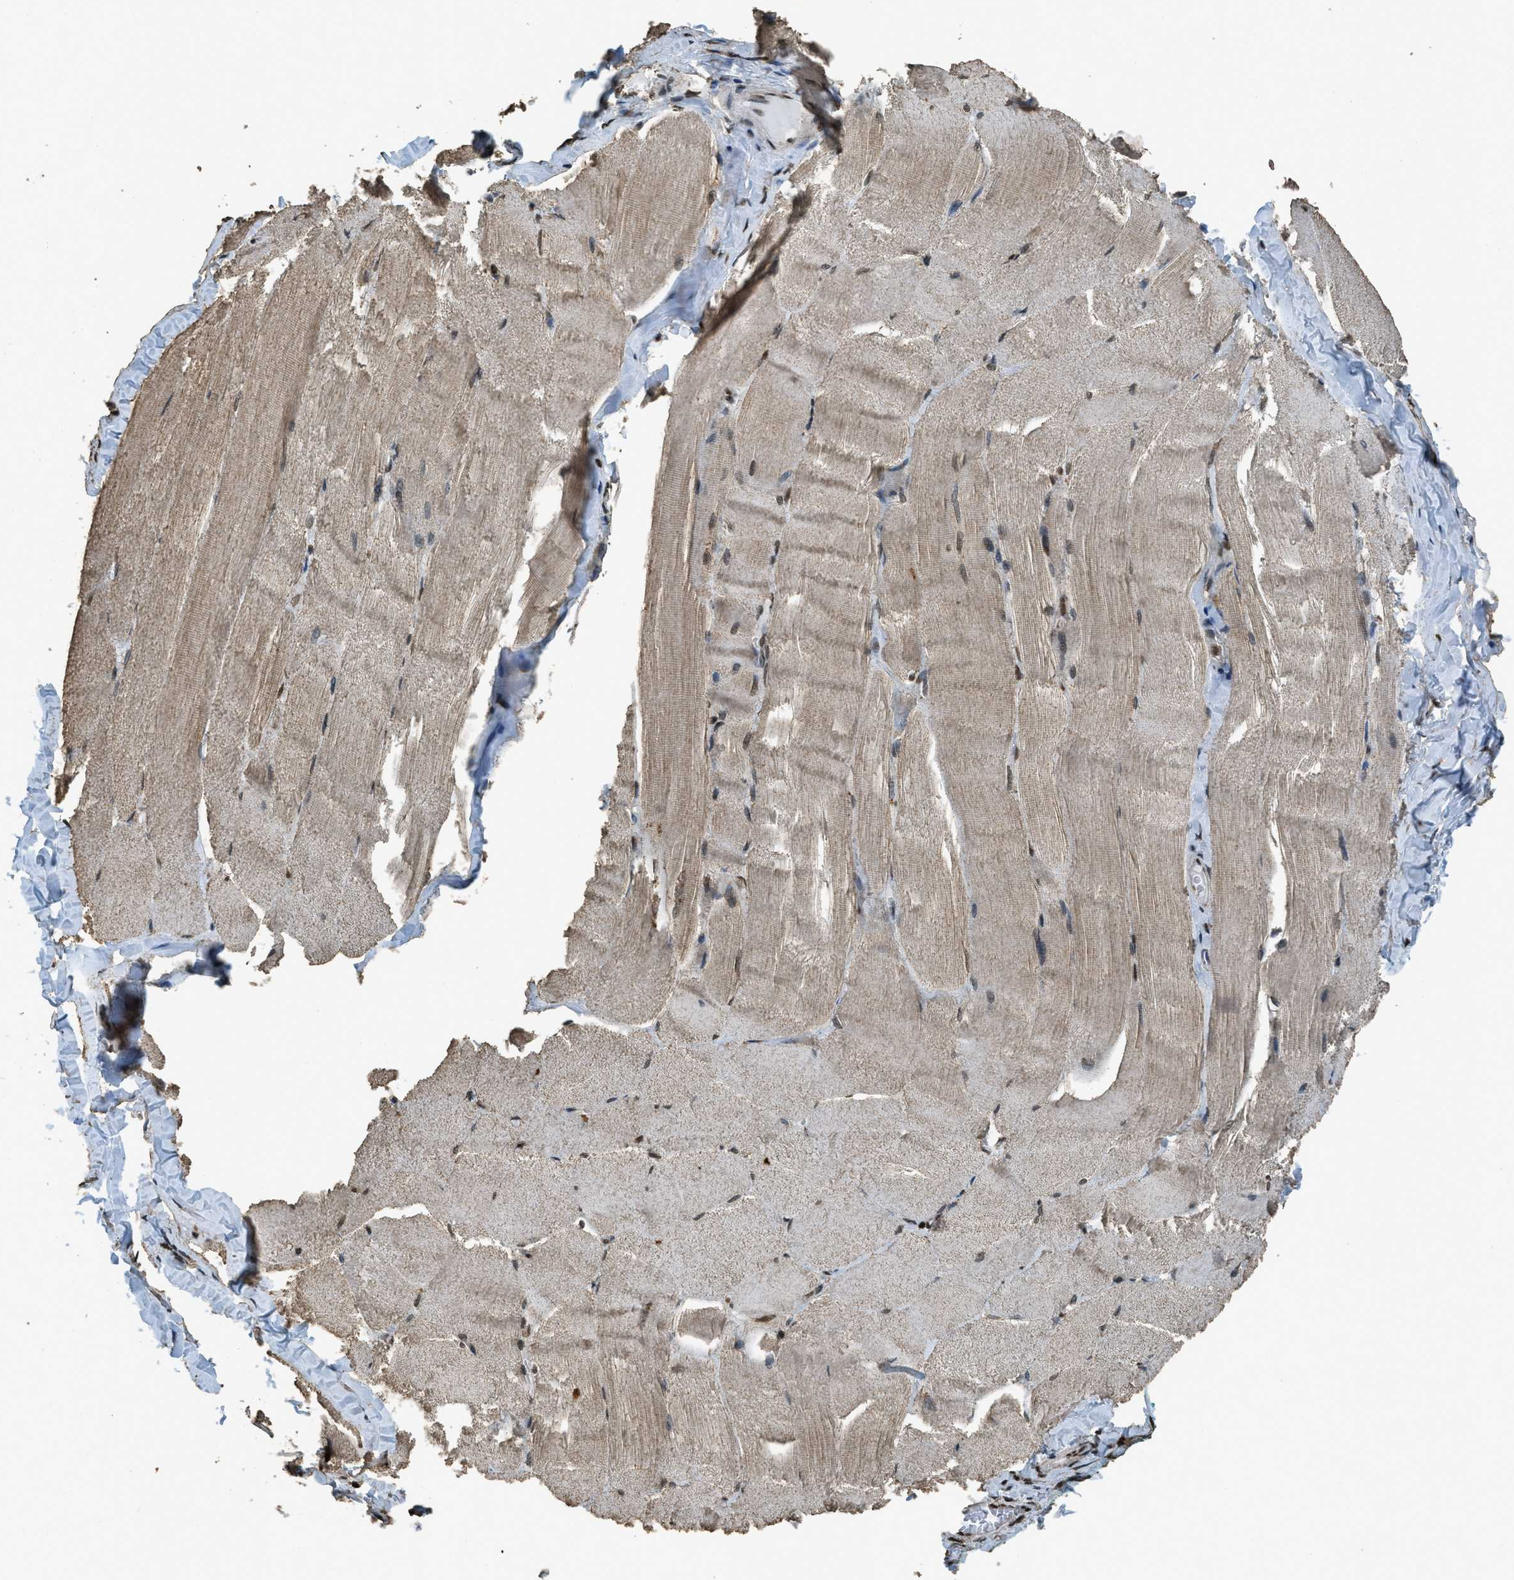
{"staining": {"intensity": "moderate", "quantity": "25%-75%", "location": "cytoplasmic/membranous,nuclear"}, "tissue": "skeletal muscle", "cell_type": "Myocytes", "image_type": "normal", "snomed": [{"axis": "morphology", "description": "Normal tissue, NOS"}, {"axis": "morphology", "description": "Squamous cell carcinoma, NOS"}, {"axis": "topography", "description": "Skeletal muscle"}], "caption": "Moderate cytoplasmic/membranous,nuclear protein staining is identified in about 25%-75% of myocytes in skeletal muscle. (DAB IHC with brightfield microscopy, high magnification).", "gene": "MYB", "patient": {"sex": "male", "age": 51}}